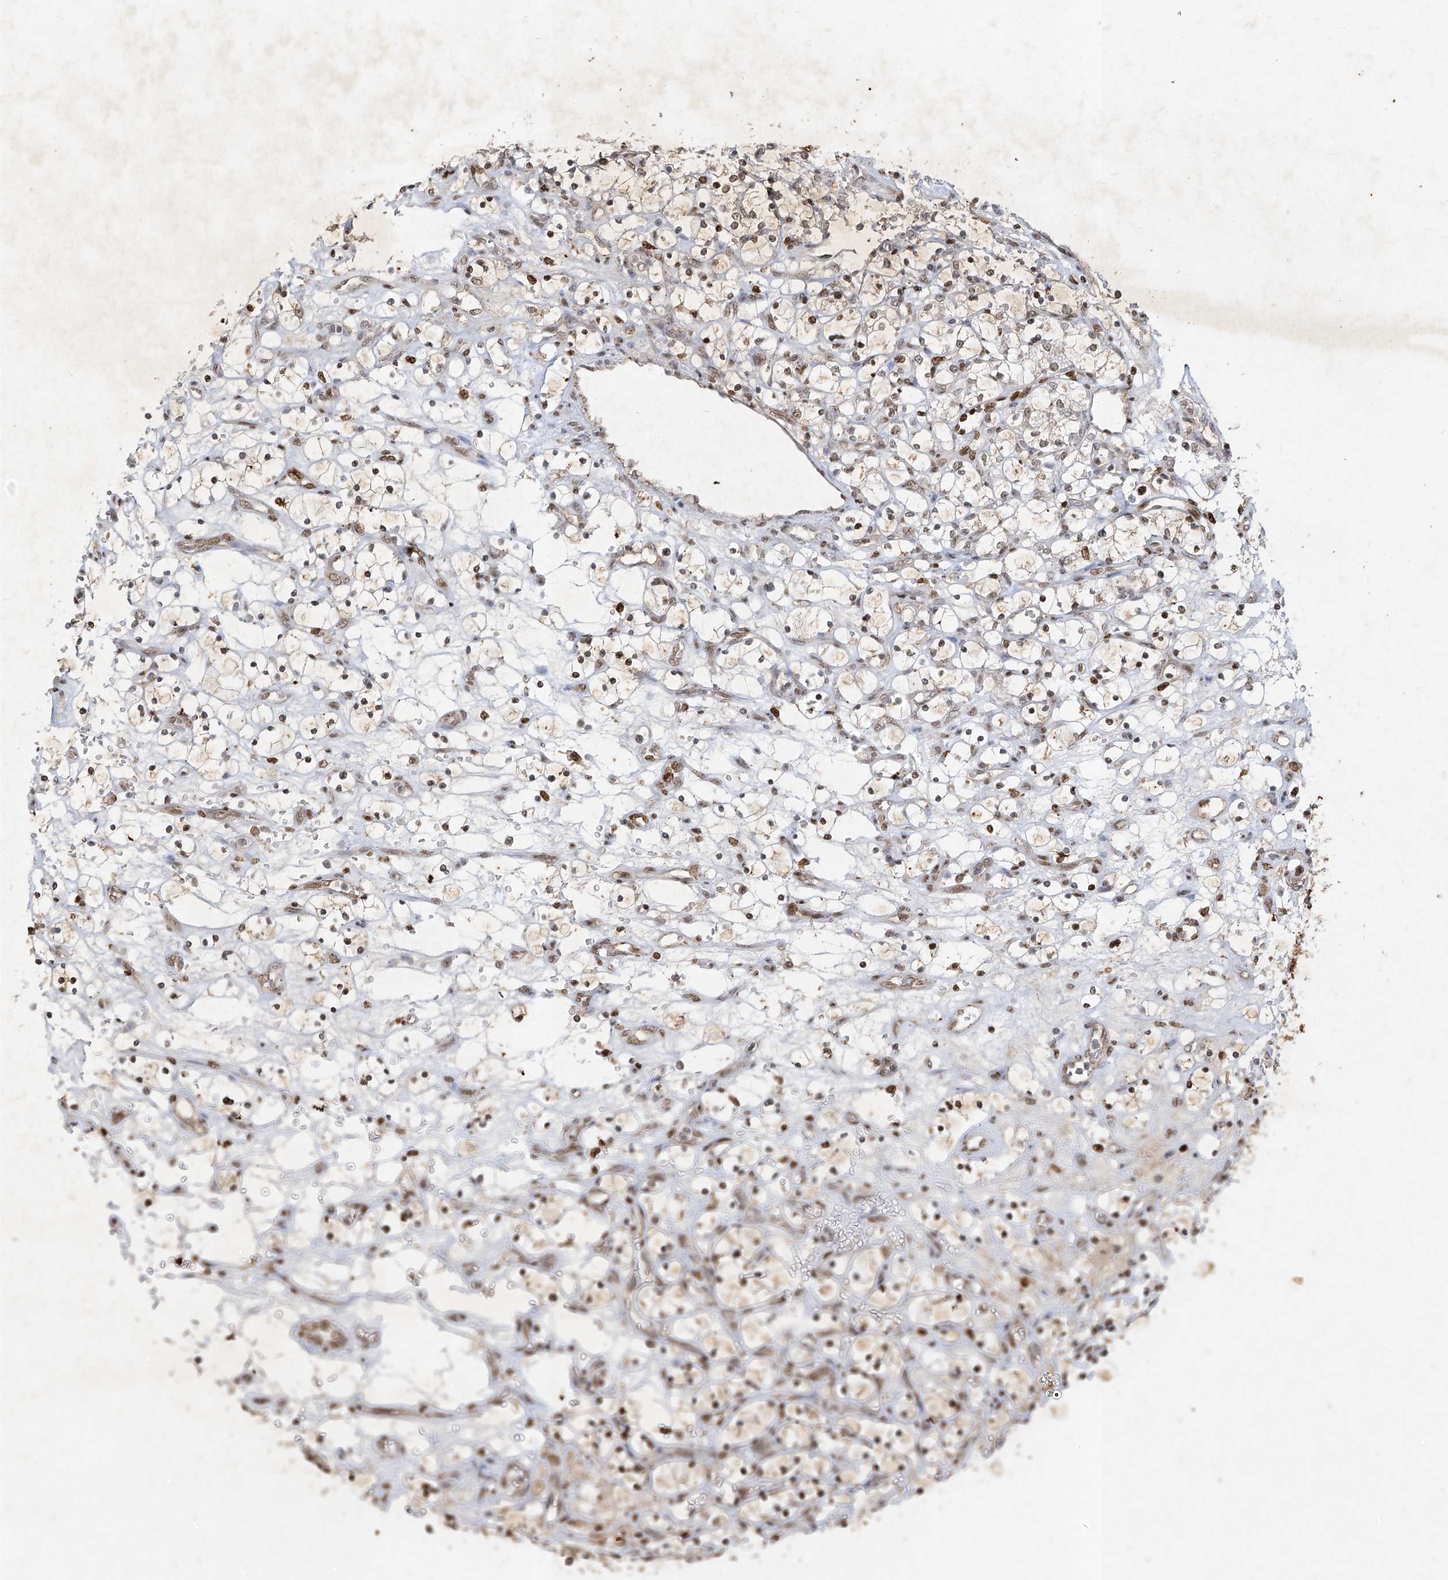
{"staining": {"intensity": "moderate", "quantity": ">75%", "location": "nuclear"}, "tissue": "renal cancer", "cell_type": "Tumor cells", "image_type": "cancer", "snomed": [{"axis": "morphology", "description": "Adenocarcinoma, NOS"}, {"axis": "topography", "description": "Kidney"}], "caption": "This is a histology image of immunohistochemistry staining of renal adenocarcinoma, which shows moderate staining in the nuclear of tumor cells.", "gene": "ATRIP", "patient": {"sex": "female", "age": 69}}